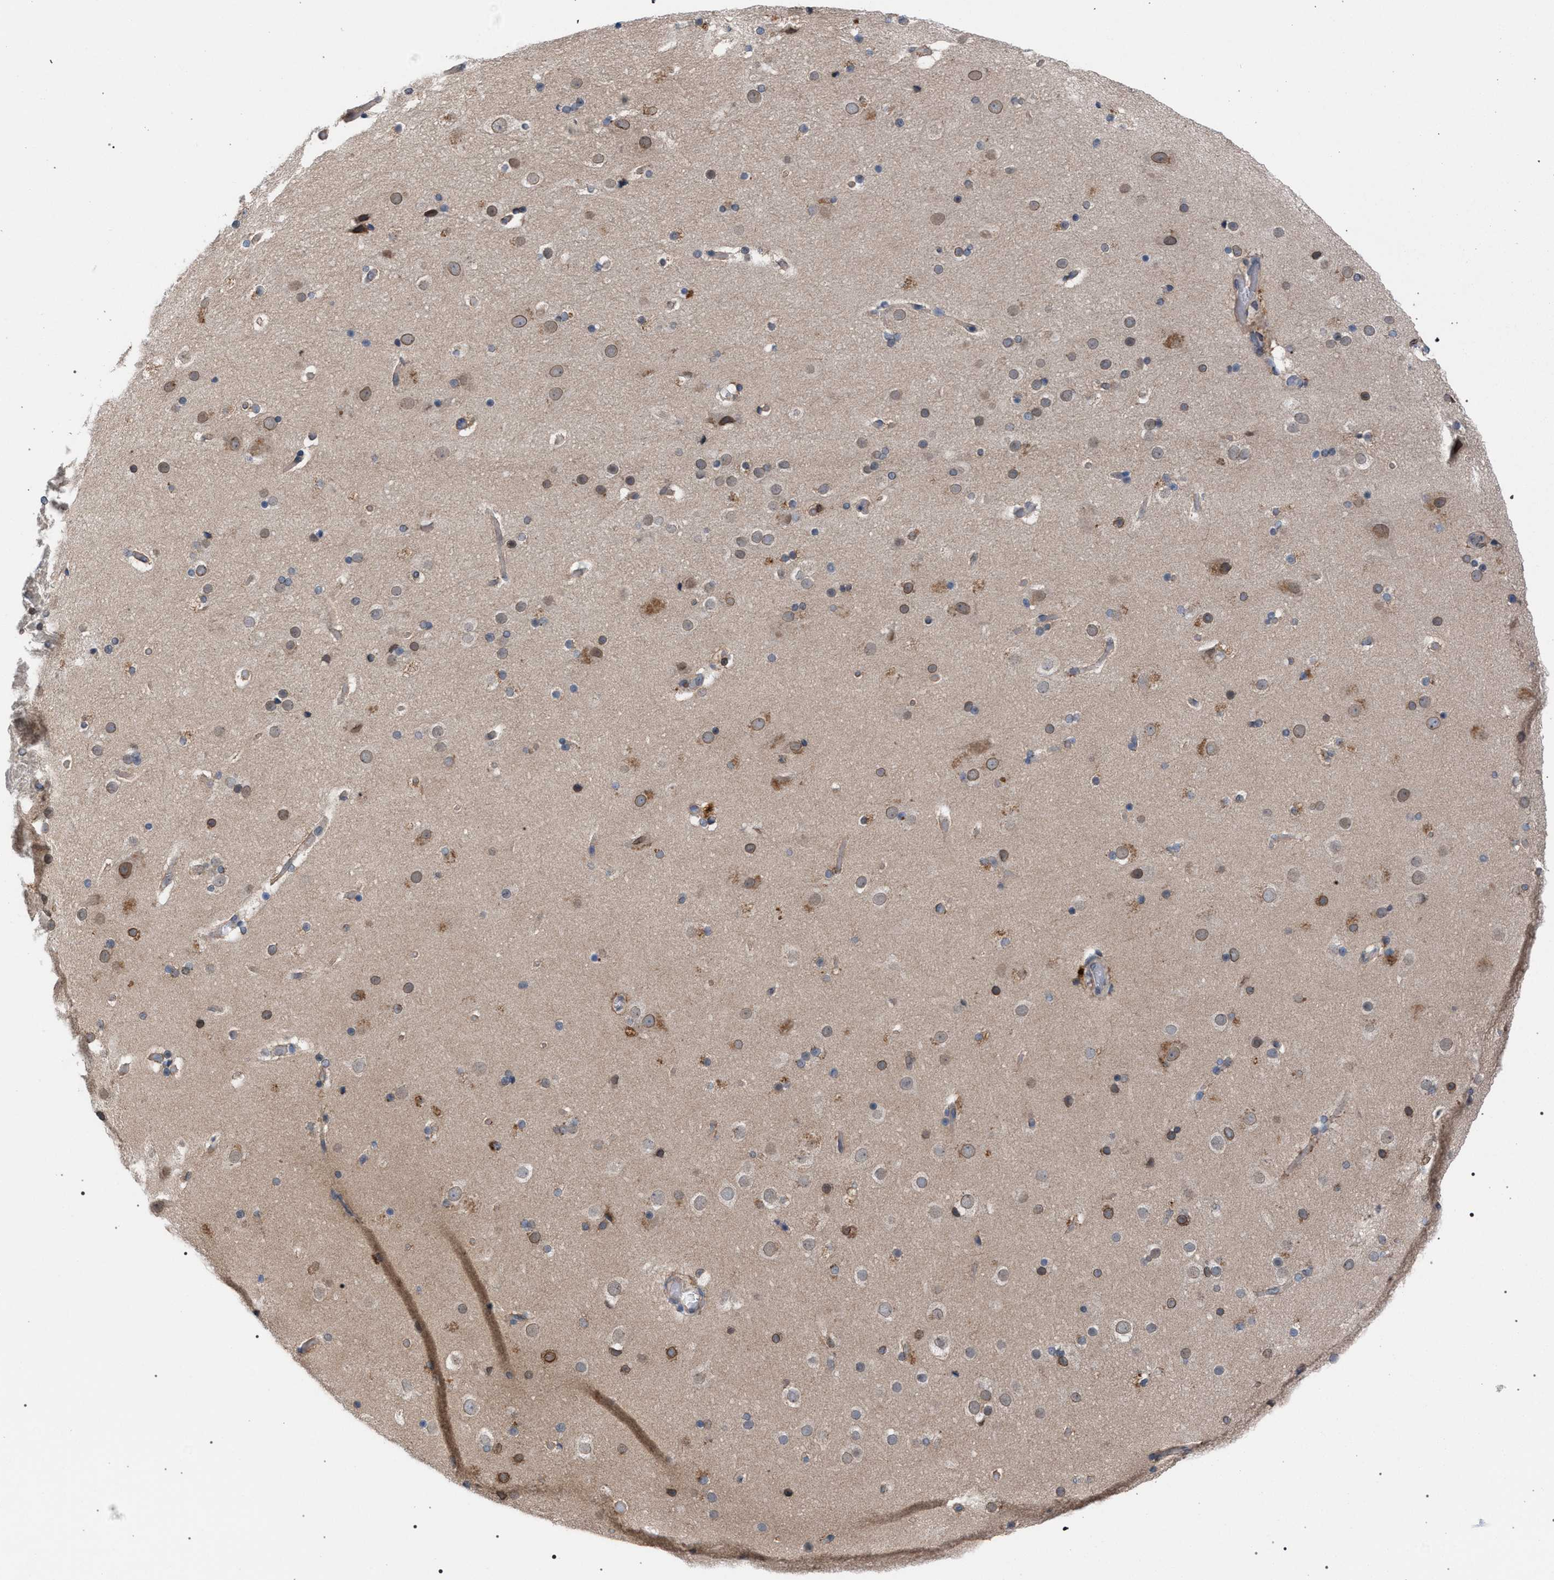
{"staining": {"intensity": "negative", "quantity": "none", "location": "none"}, "tissue": "cerebral cortex", "cell_type": "Endothelial cells", "image_type": "normal", "snomed": [{"axis": "morphology", "description": "Normal tissue, NOS"}, {"axis": "topography", "description": "Cerebral cortex"}], "caption": "DAB (3,3'-diaminobenzidine) immunohistochemical staining of normal cerebral cortex demonstrates no significant staining in endothelial cells. (IHC, brightfield microscopy, high magnification).", "gene": "ARPC5L", "patient": {"sex": "male", "age": 57}}